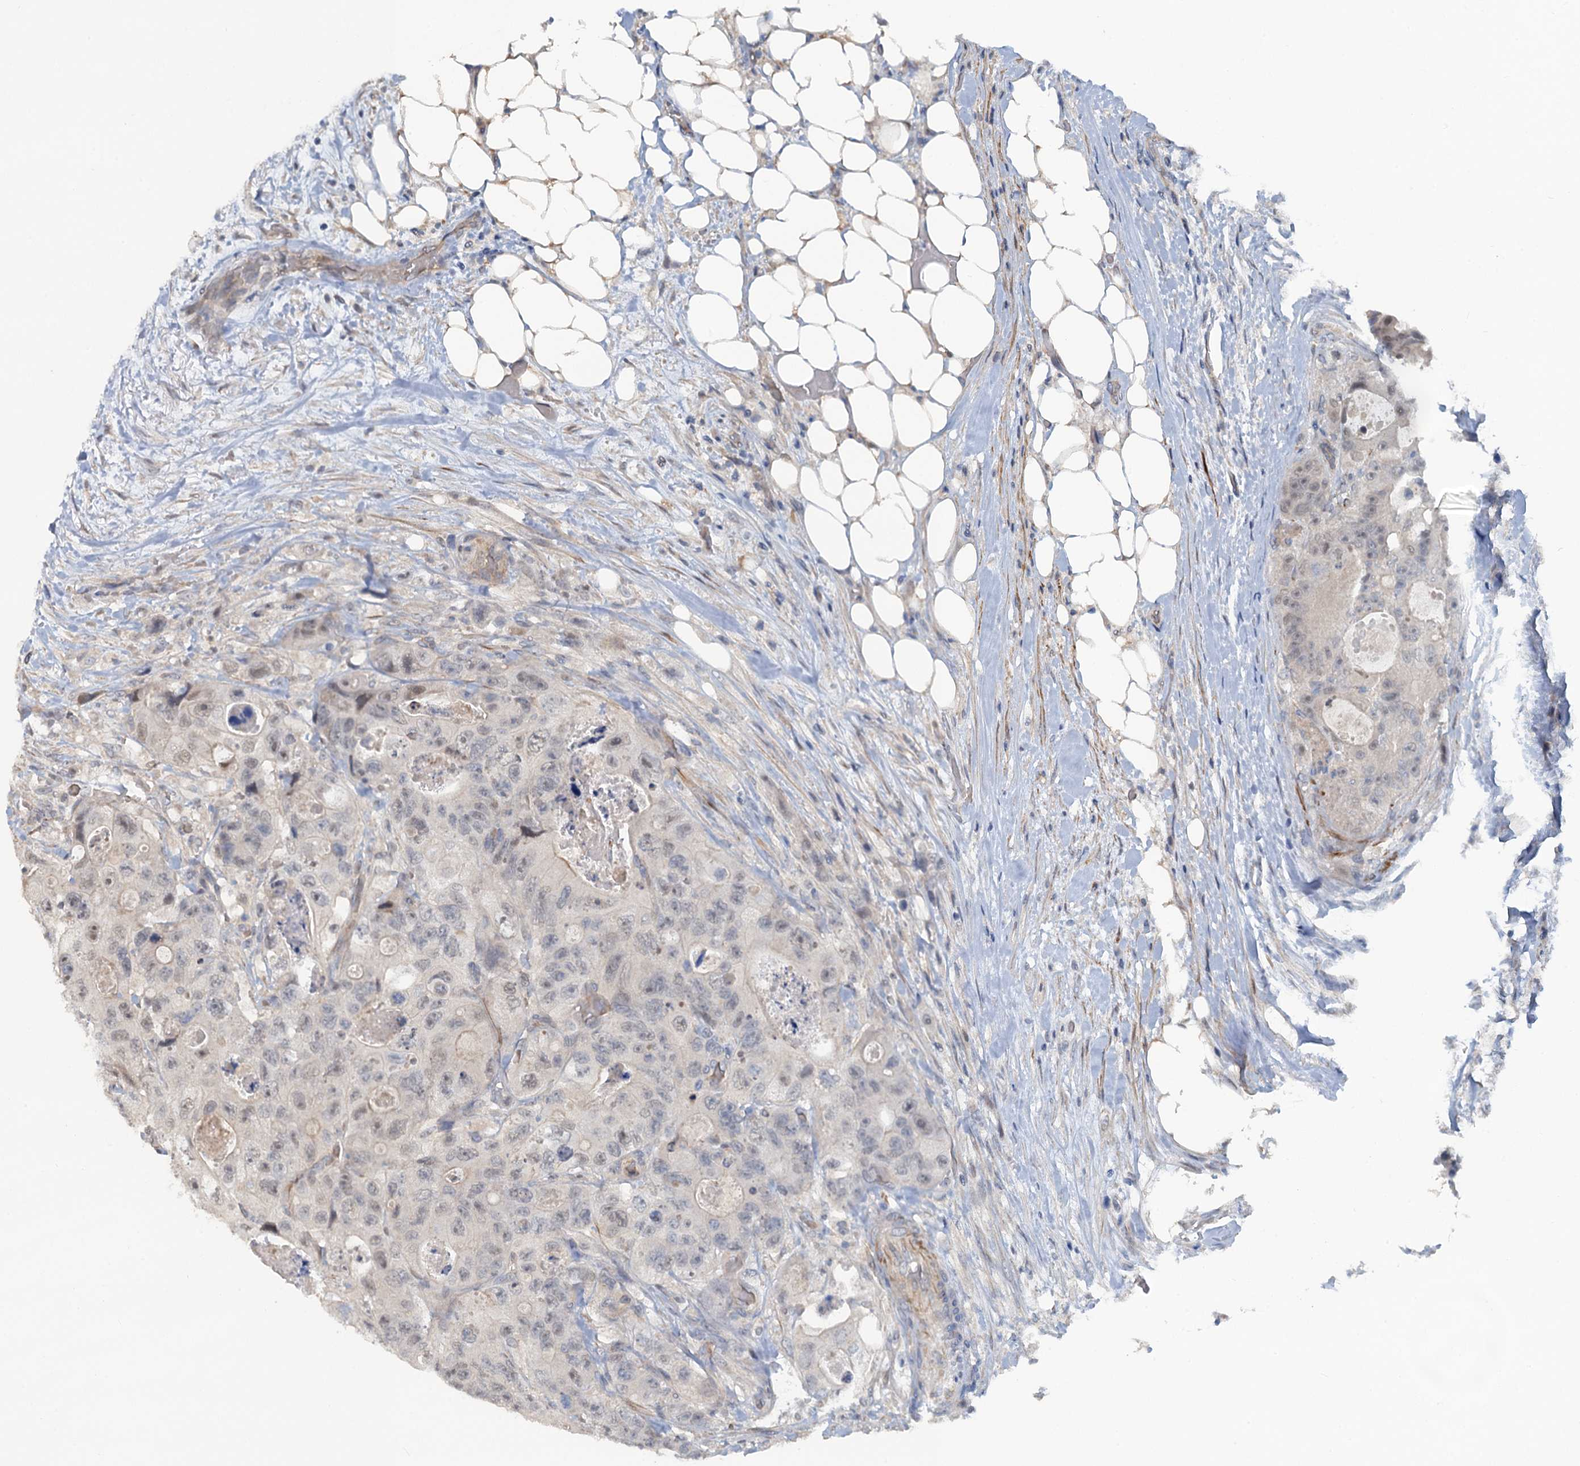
{"staining": {"intensity": "weak", "quantity": "<25%", "location": "nuclear"}, "tissue": "colorectal cancer", "cell_type": "Tumor cells", "image_type": "cancer", "snomed": [{"axis": "morphology", "description": "Adenocarcinoma, NOS"}, {"axis": "topography", "description": "Colon"}], "caption": "This is an immunohistochemistry (IHC) image of human colorectal cancer. There is no positivity in tumor cells.", "gene": "MYO16", "patient": {"sex": "female", "age": 46}}